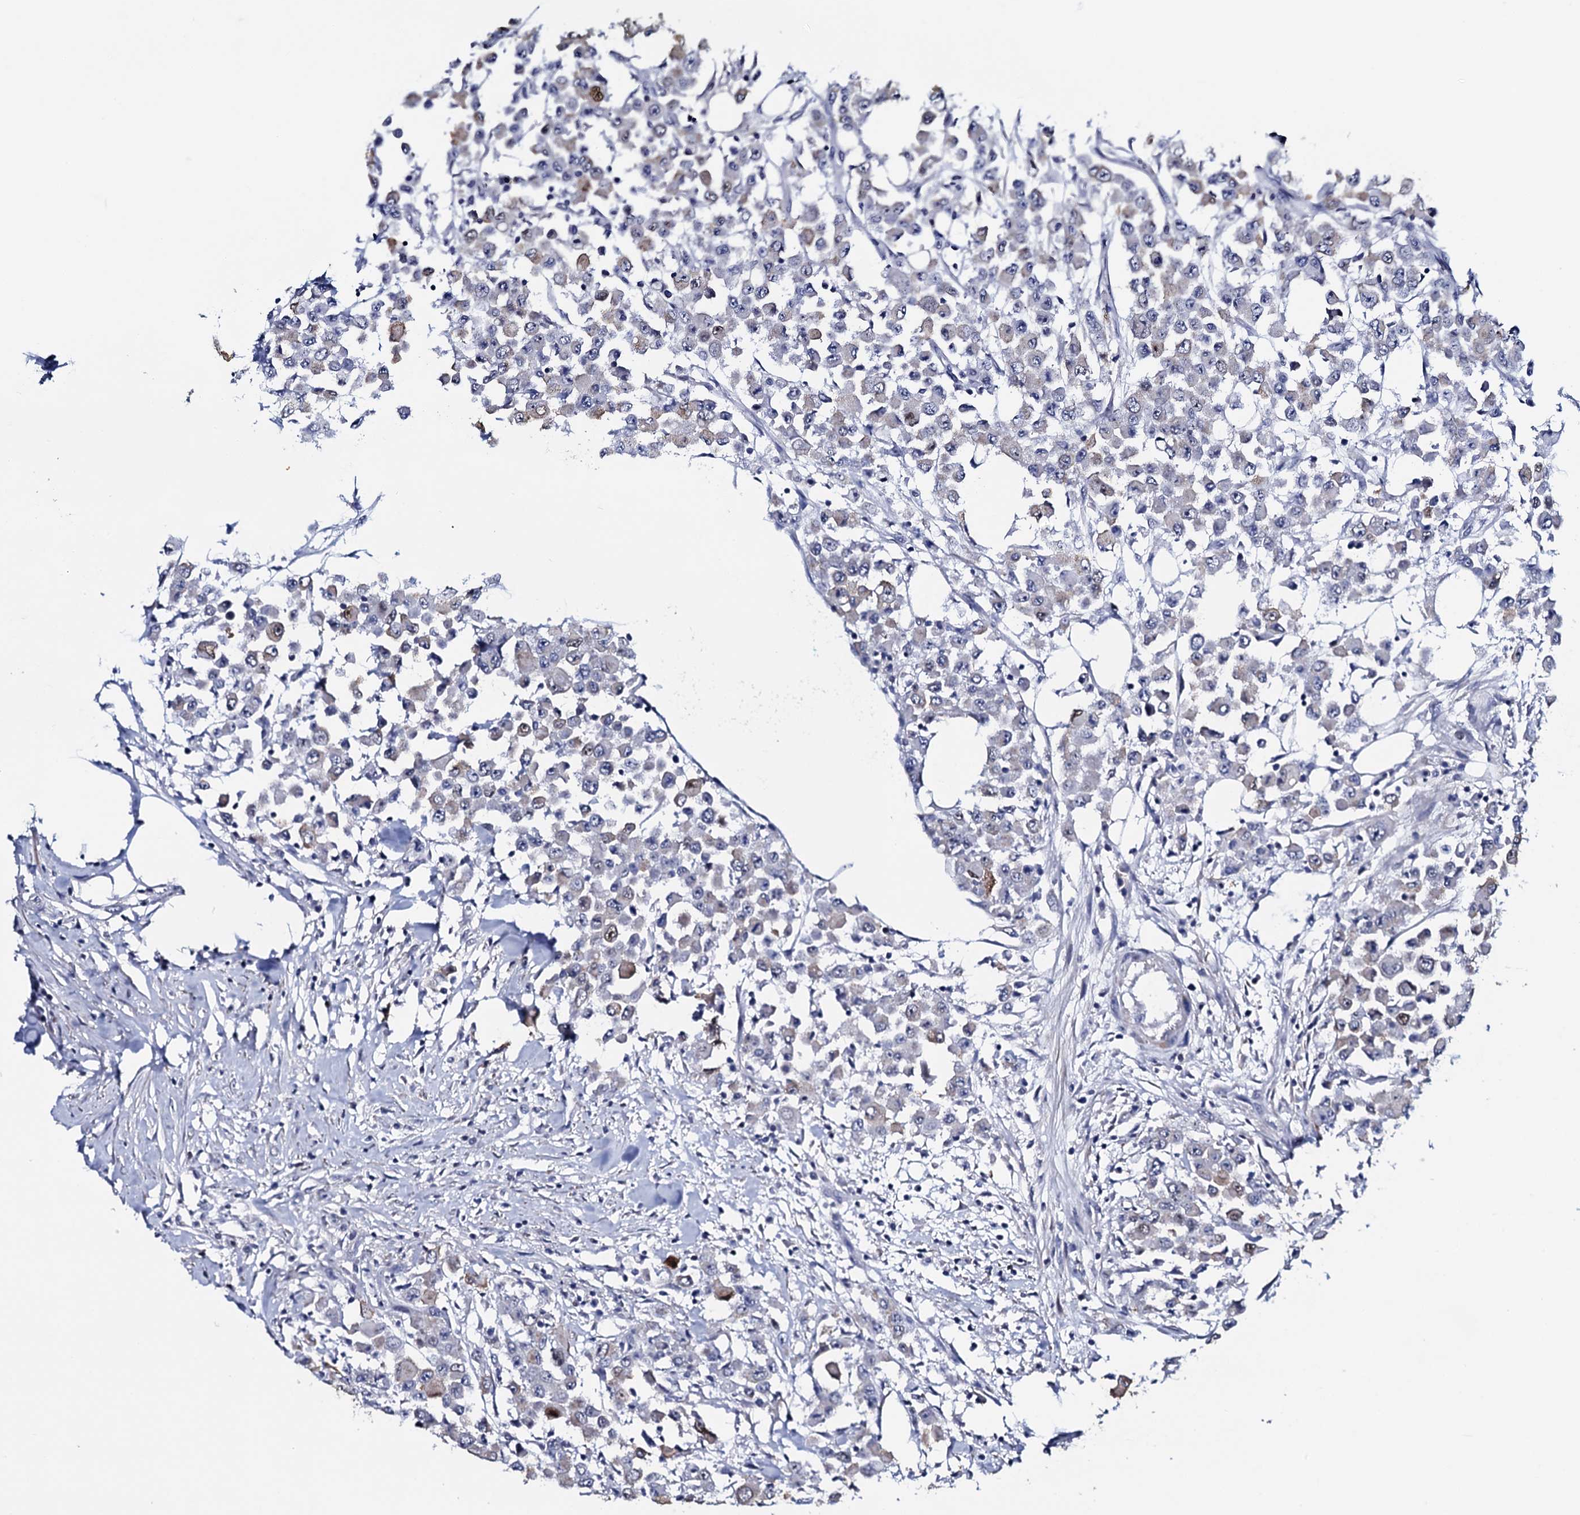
{"staining": {"intensity": "negative", "quantity": "none", "location": "none"}, "tissue": "colorectal cancer", "cell_type": "Tumor cells", "image_type": "cancer", "snomed": [{"axis": "morphology", "description": "Adenocarcinoma, NOS"}, {"axis": "topography", "description": "Colon"}], "caption": "Immunohistochemical staining of human colorectal cancer exhibits no significant positivity in tumor cells.", "gene": "NPM2", "patient": {"sex": "male", "age": 51}}